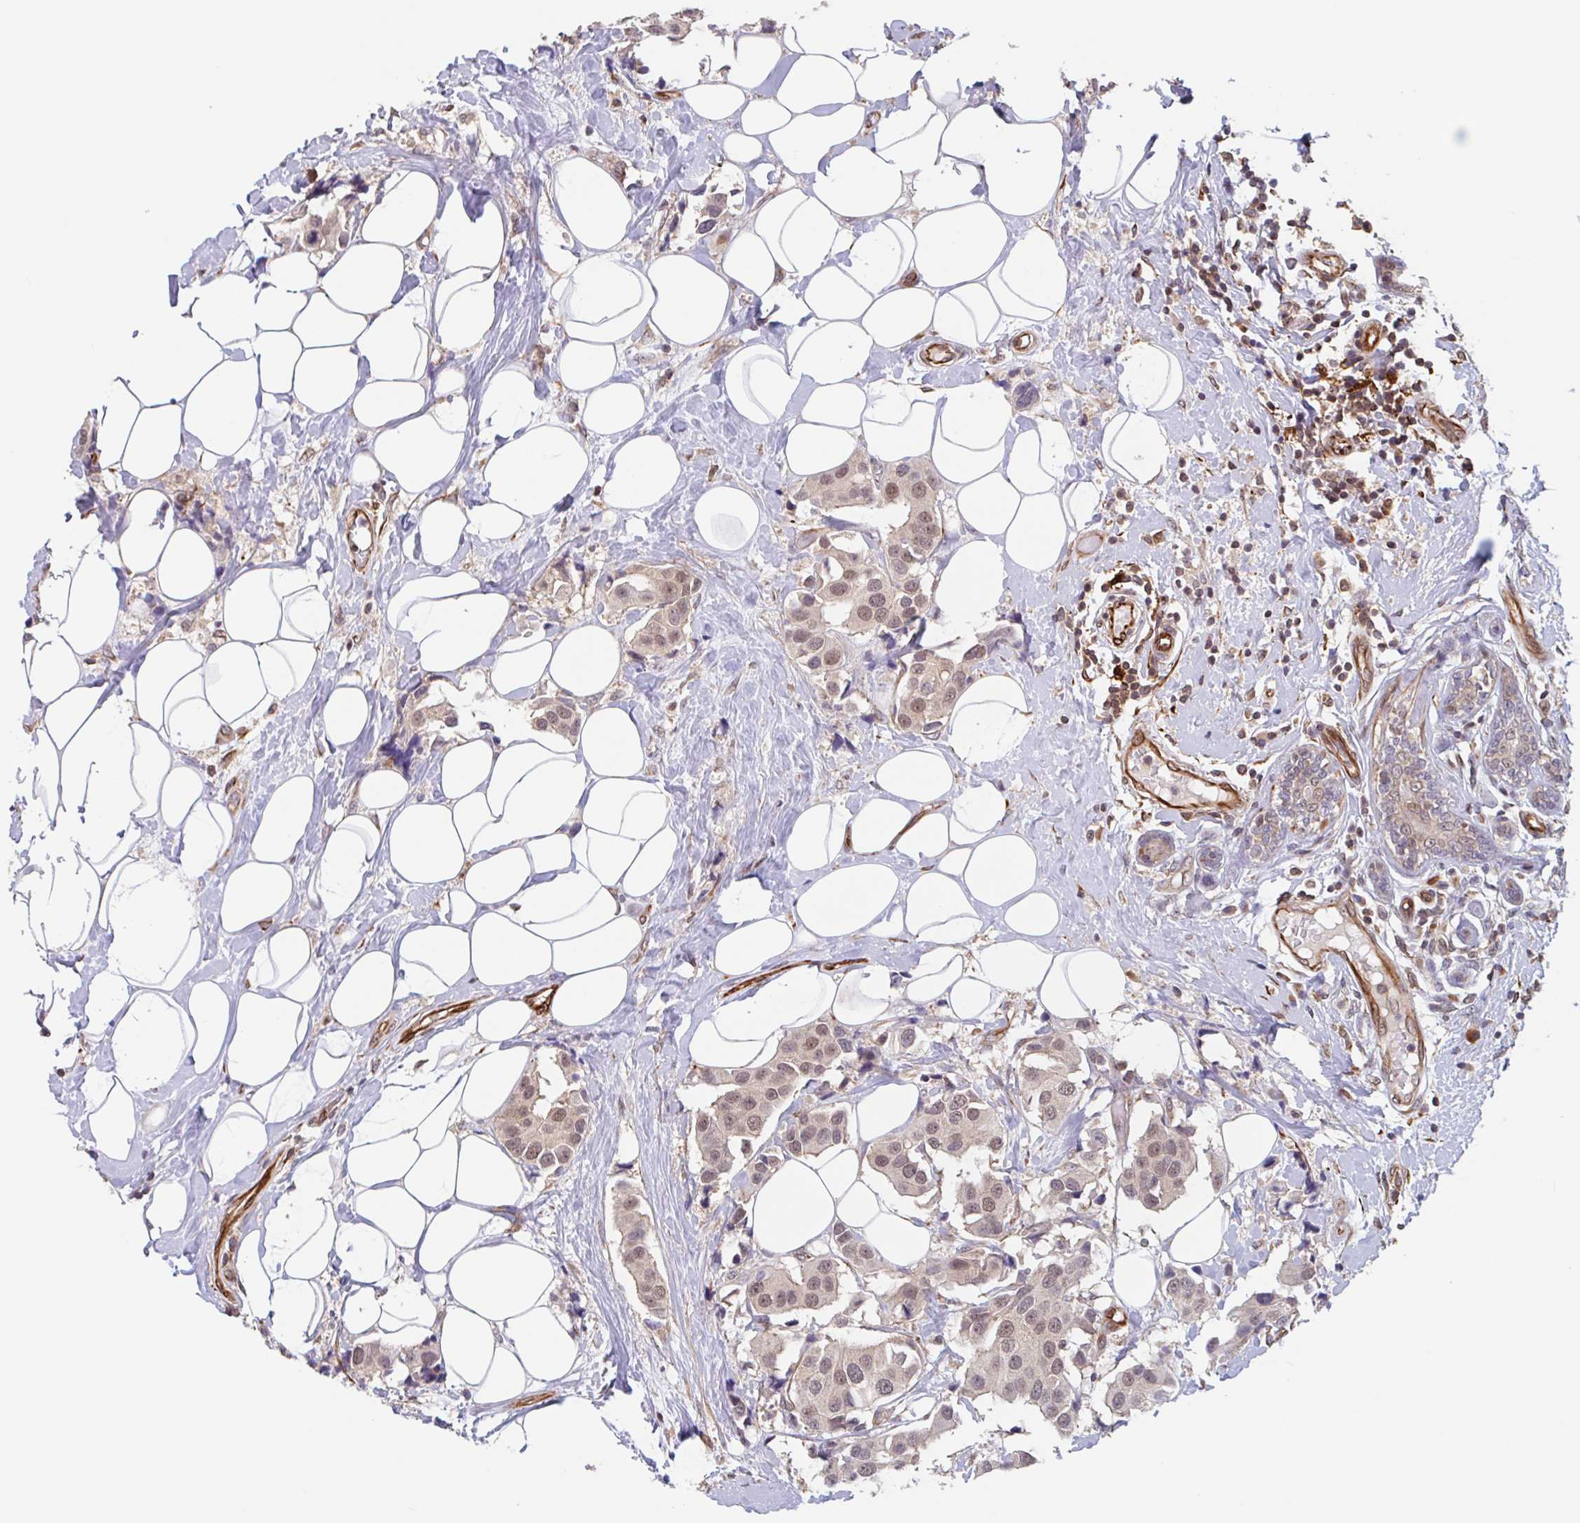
{"staining": {"intensity": "weak", "quantity": ">75%", "location": "nuclear"}, "tissue": "breast cancer", "cell_type": "Tumor cells", "image_type": "cancer", "snomed": [{"axis": "morphology", "description": "Normal tissue, NOS"}, {"axis": "morphology", "description": "Duct carcinoma"}, {"axis": "topography", "description": "Breast"}], "caption": "Human breast intraductal carcinoma stained for a protein (brown) demonstrates weak nuclear positive positivity in approximately >75% of tumor cells.", "gene": "NUB1", "patient": {"sex": "female", "age": 39}}